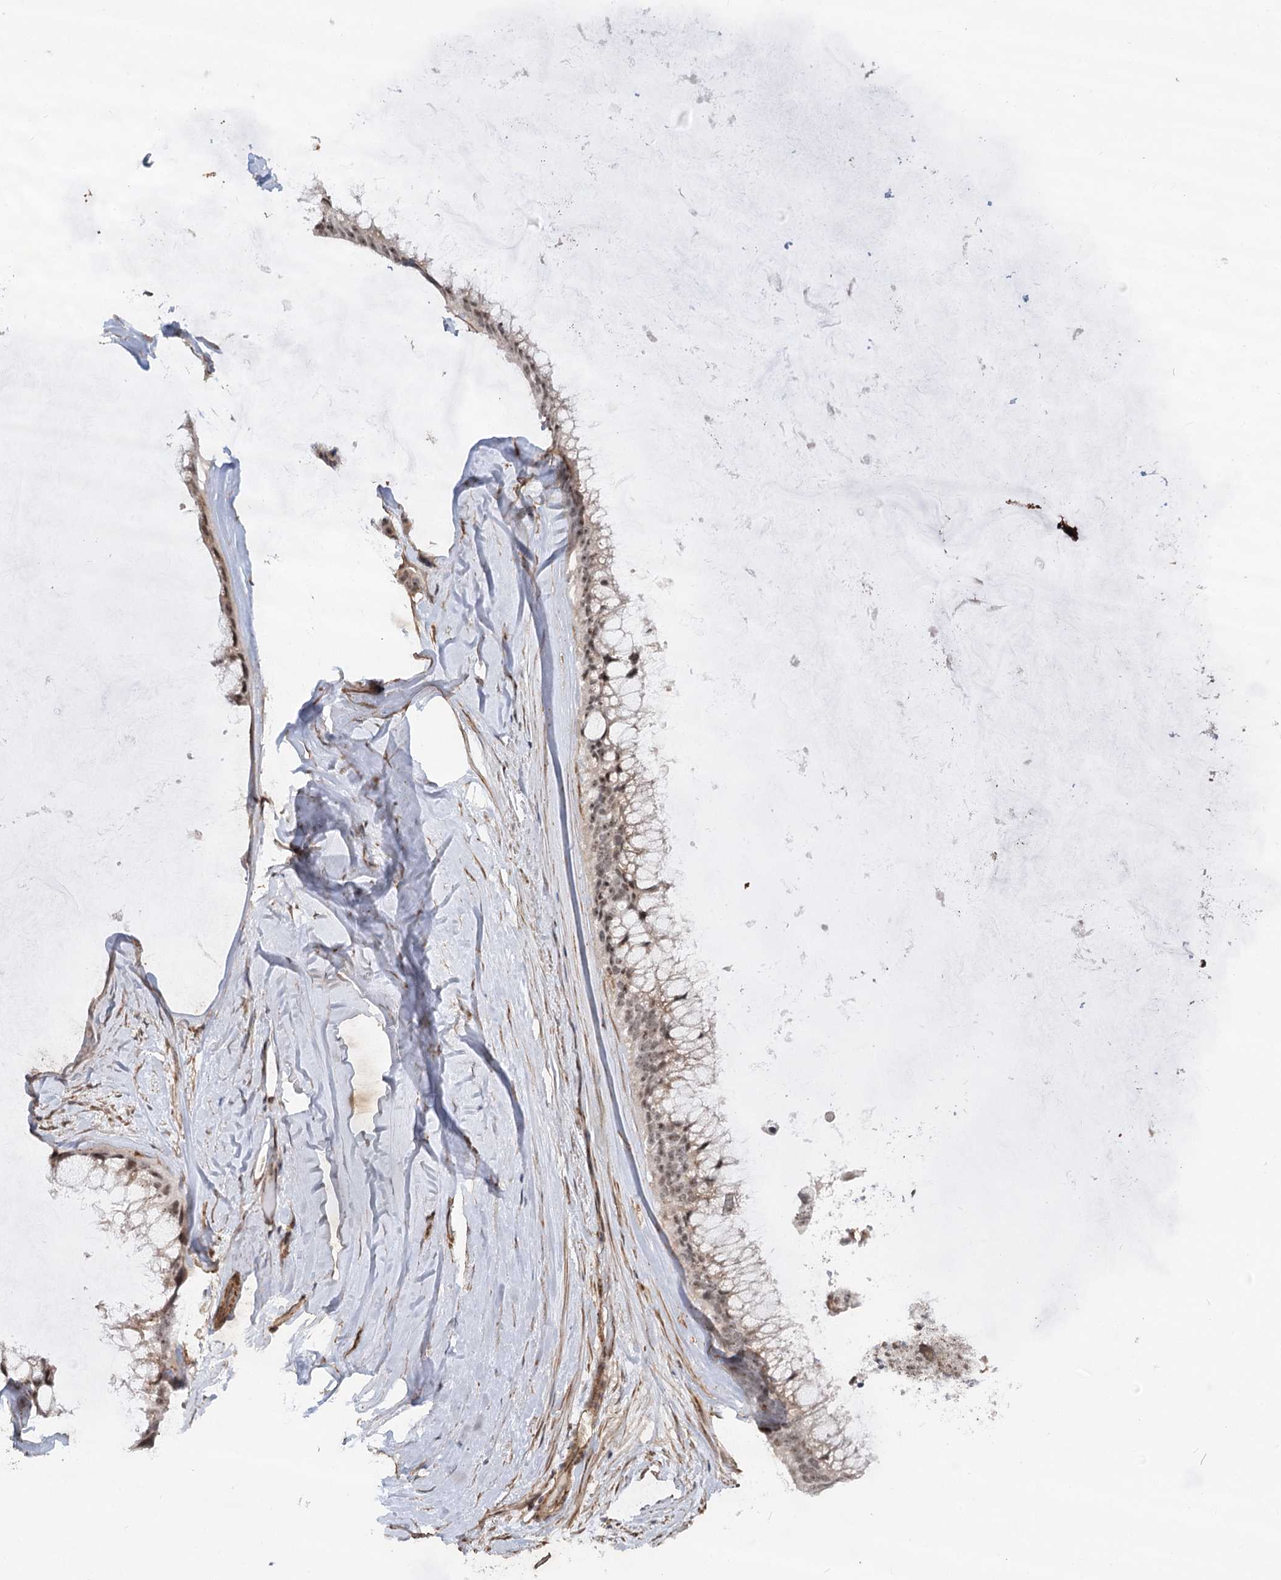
{"staining": {"intensity": "weak", "quantity": ">75%", "location": "nuclear"}, "tissue": "ovarian cancer", "cell_type": "Tumor cells", "image_type": "cancer", "snomed": [{"axis": "morphology", "description": "Cystadenocarcinoma, mucinous, NOS"}, {"axis": "topography", "description": "Ovary"}], "caption": "A micrograph showing weak nuclear positivity in about >75% of tumor cells in ovarian cancer (mucinous cystadenocarcinoma), as visualized by brown immunohistochemical staining.", "gene": "GNL3L", "patient": {"sex": "female", "age": 39}}